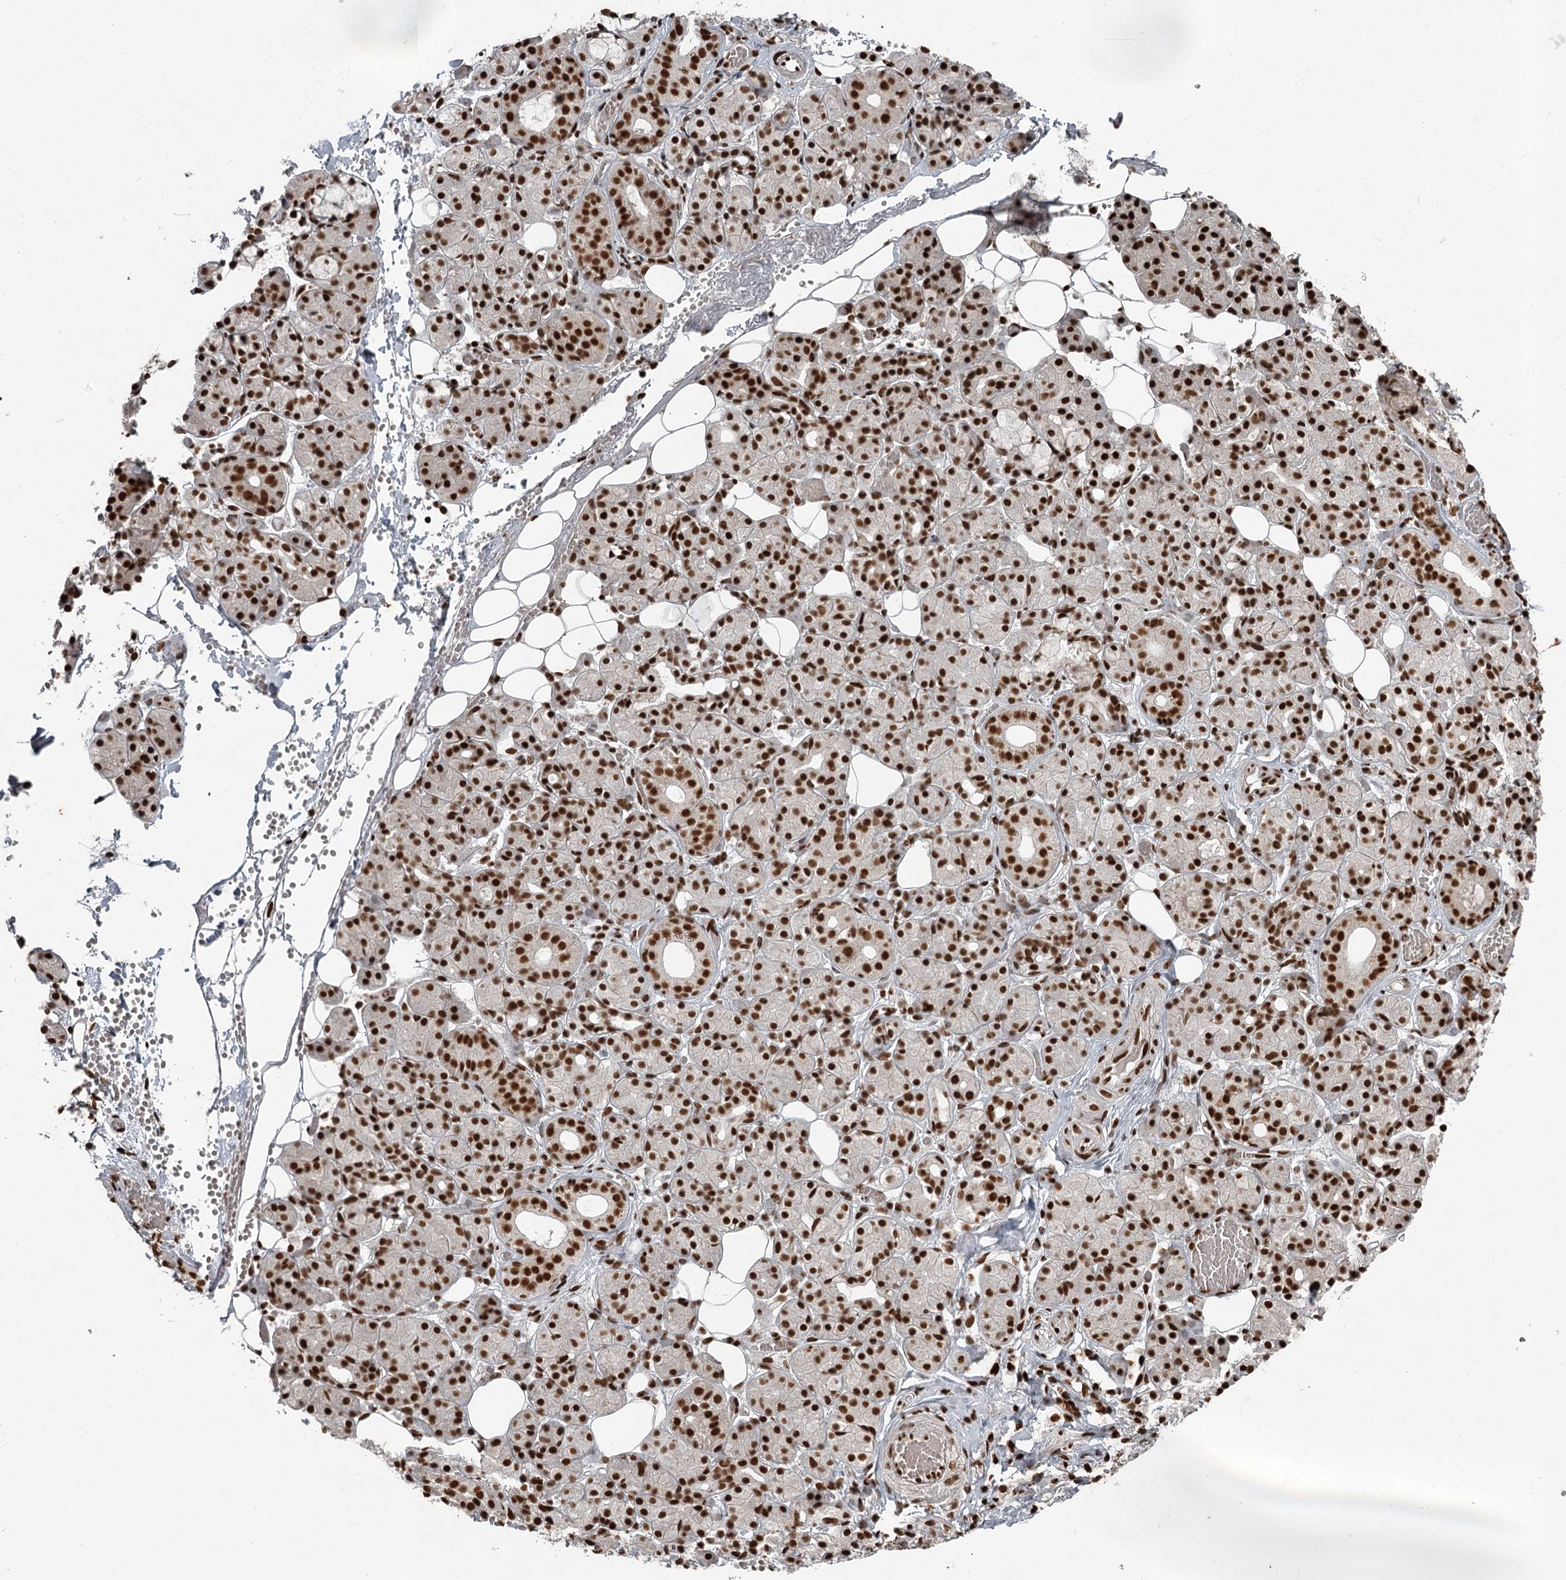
{"staining": {"intensity": "strong", "quantity": ">75%", "location": "nuclear"}, "tissue": "salivary gland", "cell_type": "Glandular cells", "image_type": "normal", "snomed": [{"axis": "morphology", "description": "Normal tissue, NOS"}, {"axis": "topography", "description": "Salivary gland"}], "caption": "High-power microscopy captured an immunohistochemistry (IHC) micrograph of normal salivary gland, revealing strong nuclear expression in about >75% of glandular cells.", "gene": "RBBP7", "patient": {"sex": "male", "age": 63}}